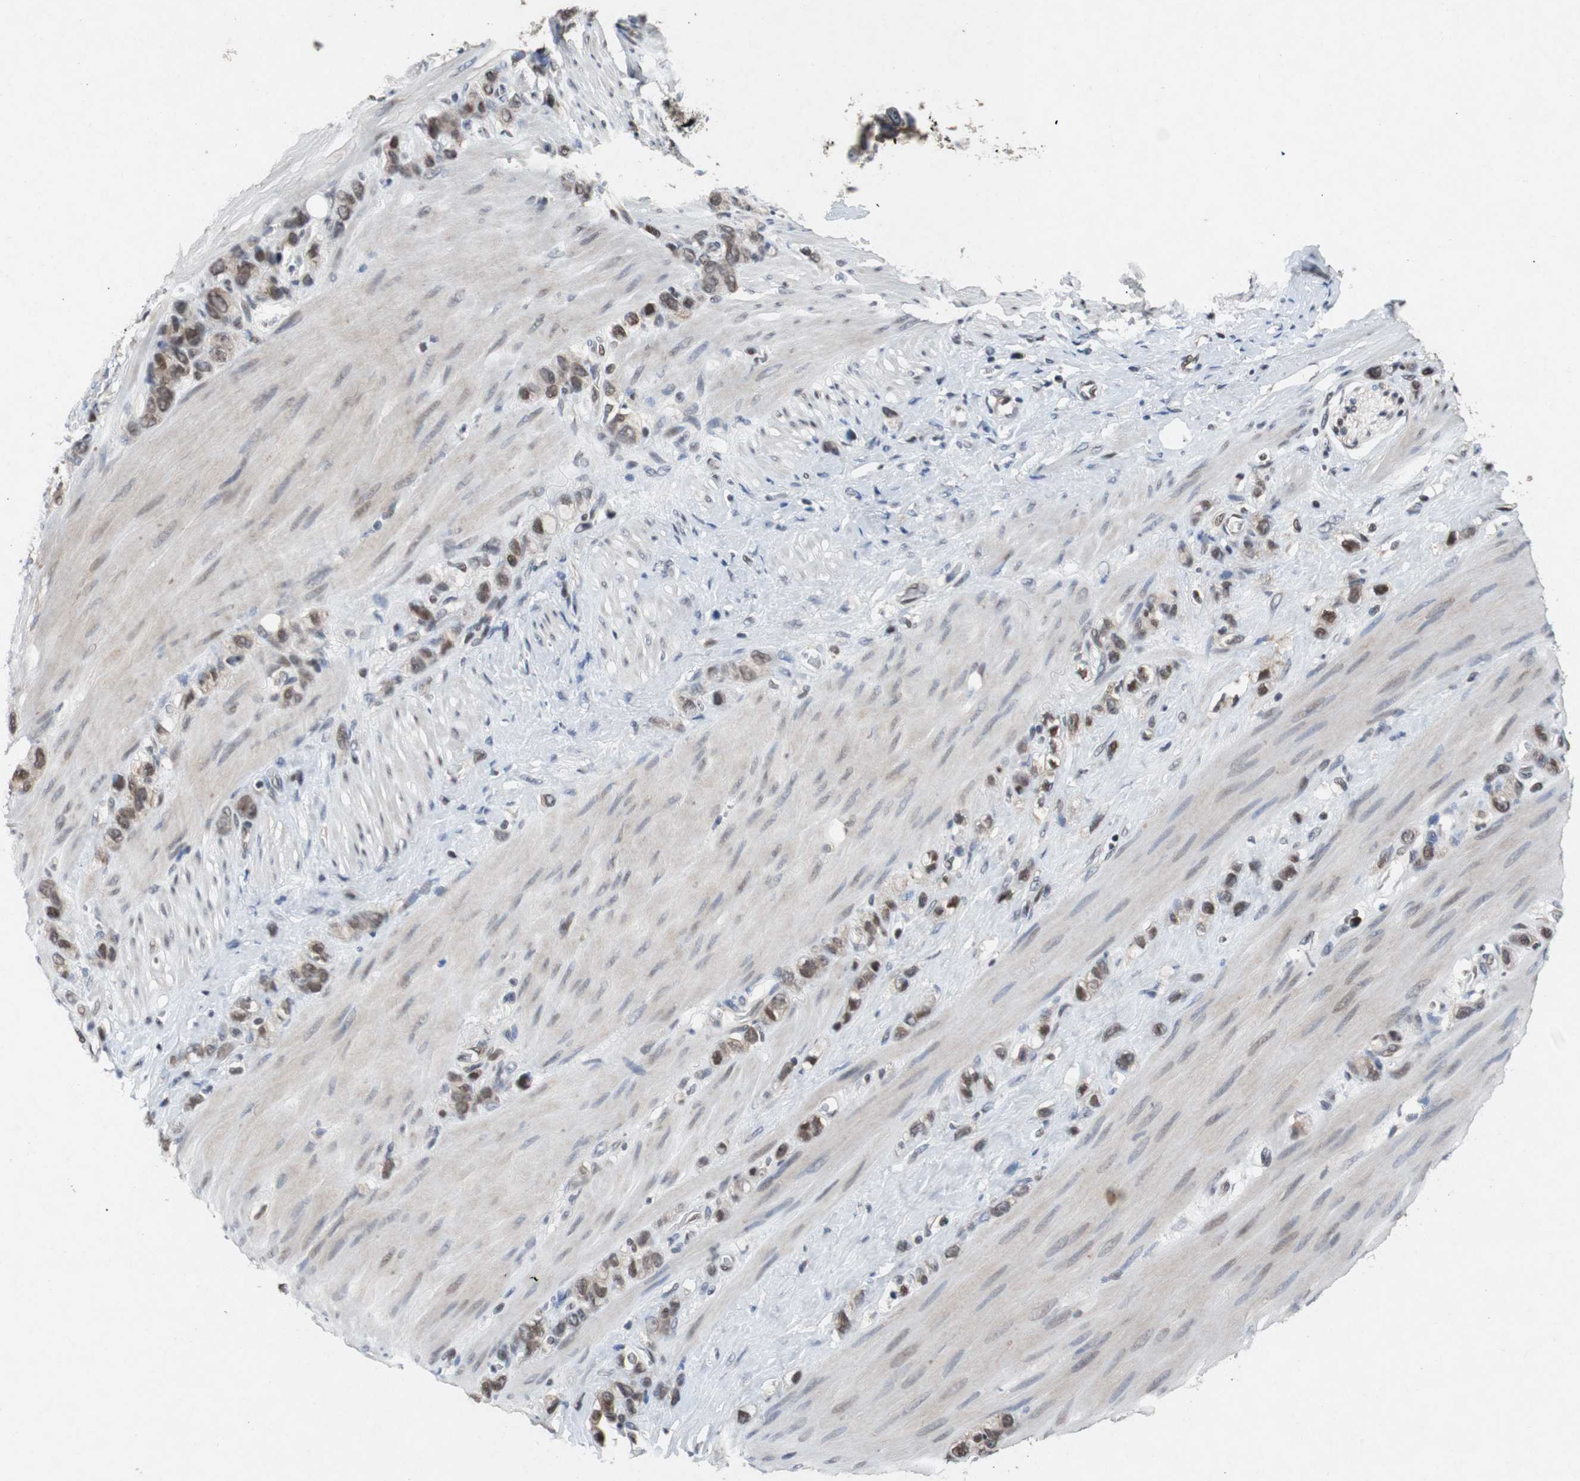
{"staining": {"intensity": "moderate", "quantity": "25%-75%", "location": "cytoplasmic/membranous"}, "tissue": "stomach cancer", "cell_type": "Tumor cells", "image_type": "cancer", "snomed": [{"axis": "morphology", "description": "Normal tissue, NOS"}, {"axis": "morphology", "description": "Adenocarcinoma, NOS"}, {"axis": "morphology", "description": "Adenocarcinoma, High grade"}, {"axis": "topography", "description": "Stomach, upper"}, {"axis": "topography", "description": "Stomach"}], "caption": "Immunohistochemical staining of stomach adenocarcinoma (high-grade) demonstrates moderate cytoplasmic/membranous protein positivity in about 25%-75% of tumor cells.", "gene": "TP63", "patient": {"sex": "female", "age": 65}}